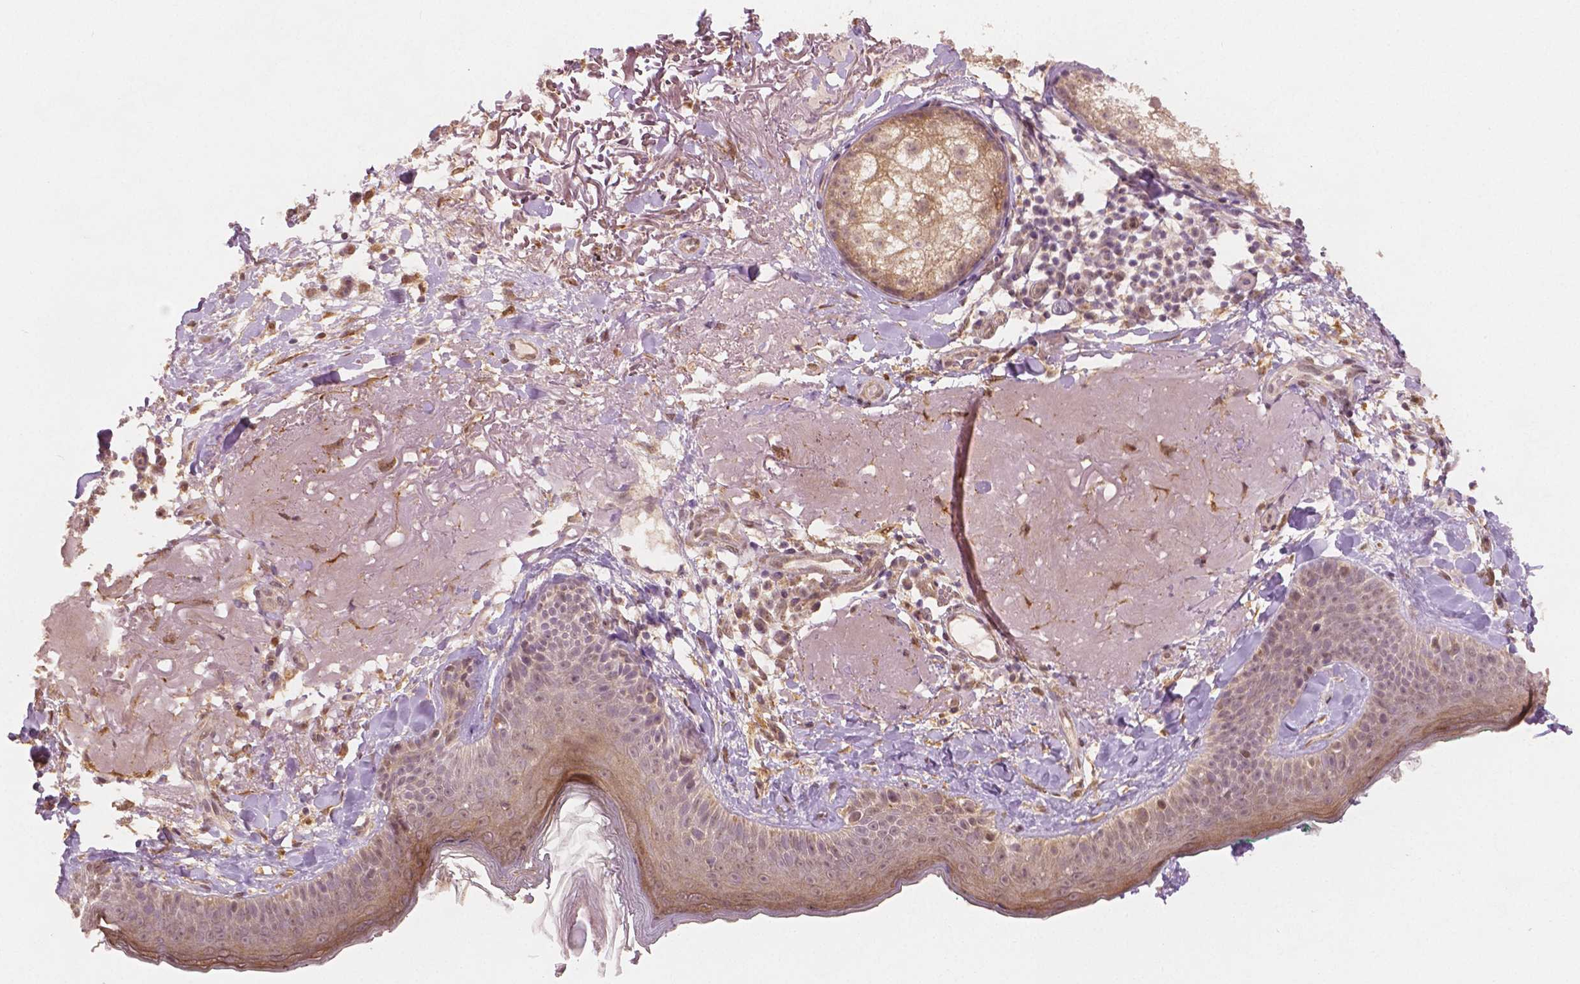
{"staining": {"intensity": "moderate", "quantity": "25%-75%", "location": "cytoplasmic/membranous"}, "tissue": "skin", "cell_type": "Fibroblasts", "image_type": "normal", "snomed": [{"axis": "morphology", "description": "Normal tissue, NOS"}, {"axis": "topography", "description": "Skin"}], "caption": "Protein staining by immunohistochemistry (IHC) reveals moderate cytoplasmic/membranous expression in about 25%-75% of fibroblasts in benign skin. The staining was performed using DAB to visualize the protein expression in brown, while the nuclei were stained in blue with hematoxylin (Magnification: 20x).", "gene": "CLBA1", "patient": {"sex": "male", "age": 73}}